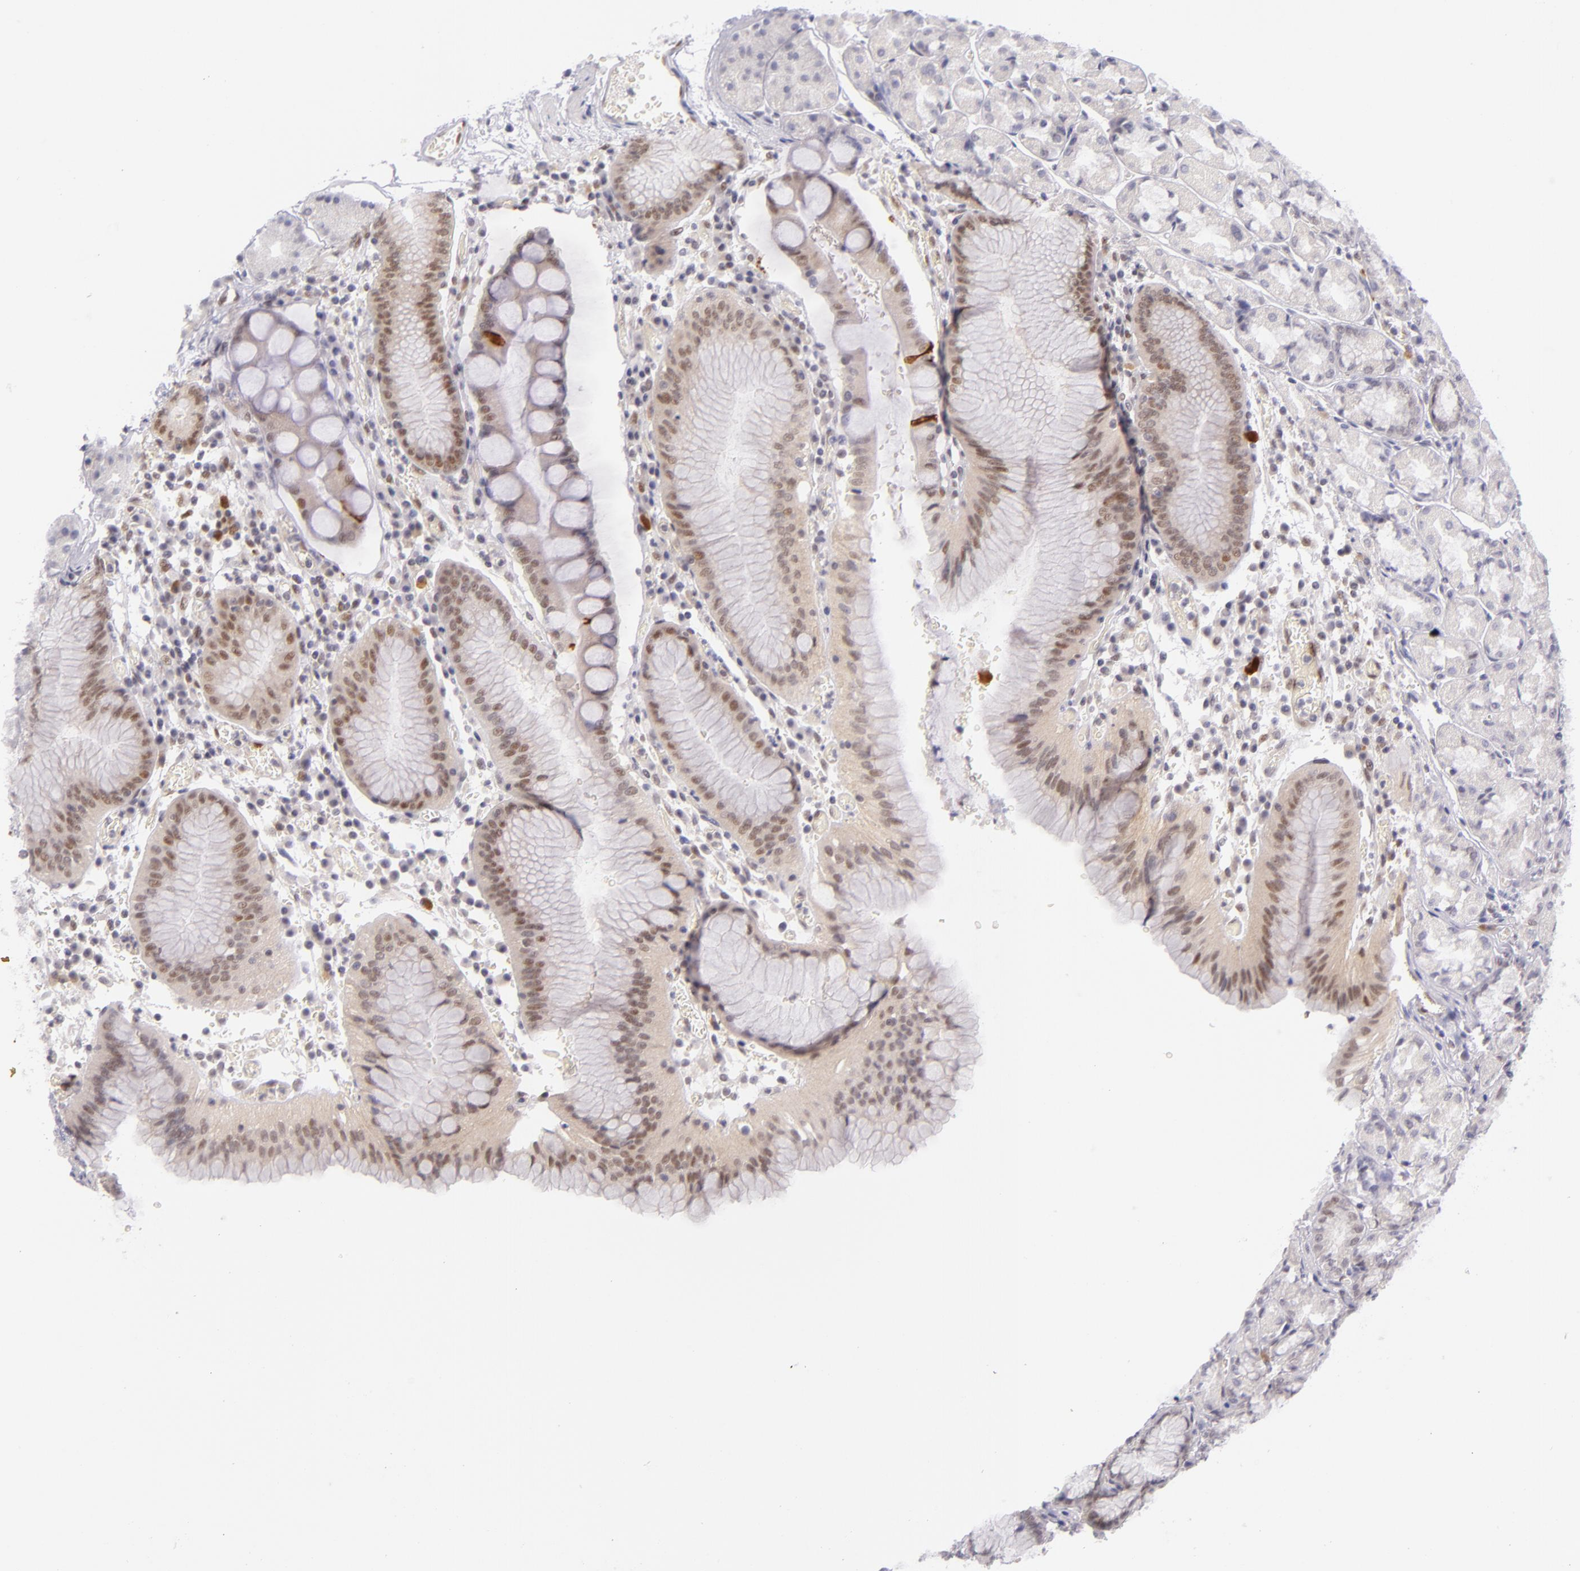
{"staining": {"intensity": "moderate", "quantity": "25%-75%", "location": "cytoplasmic/membranous,nuclear"}, "tissue": "stomach", "cell_type": "Glandular cells", "image_type": "normal", "snomed": [{"axis": "morphology", "description": "Normal tissue, NOS"}, {"axis": "topography", "description": "Stomach, lower"}], "caption": "A high-resolution micrograph shows immunohistochemistry staining of benign stomach, which shows moderate cytoplasmic/membranous,nuclear expression in about 25%-75% of glandular cells. (DAB (3,3'-diaminobenzidine) IHC with brightfield microscopy, high magnification).", "gene": "BCL3", "patient": {"sex": "female", "age": 73}}